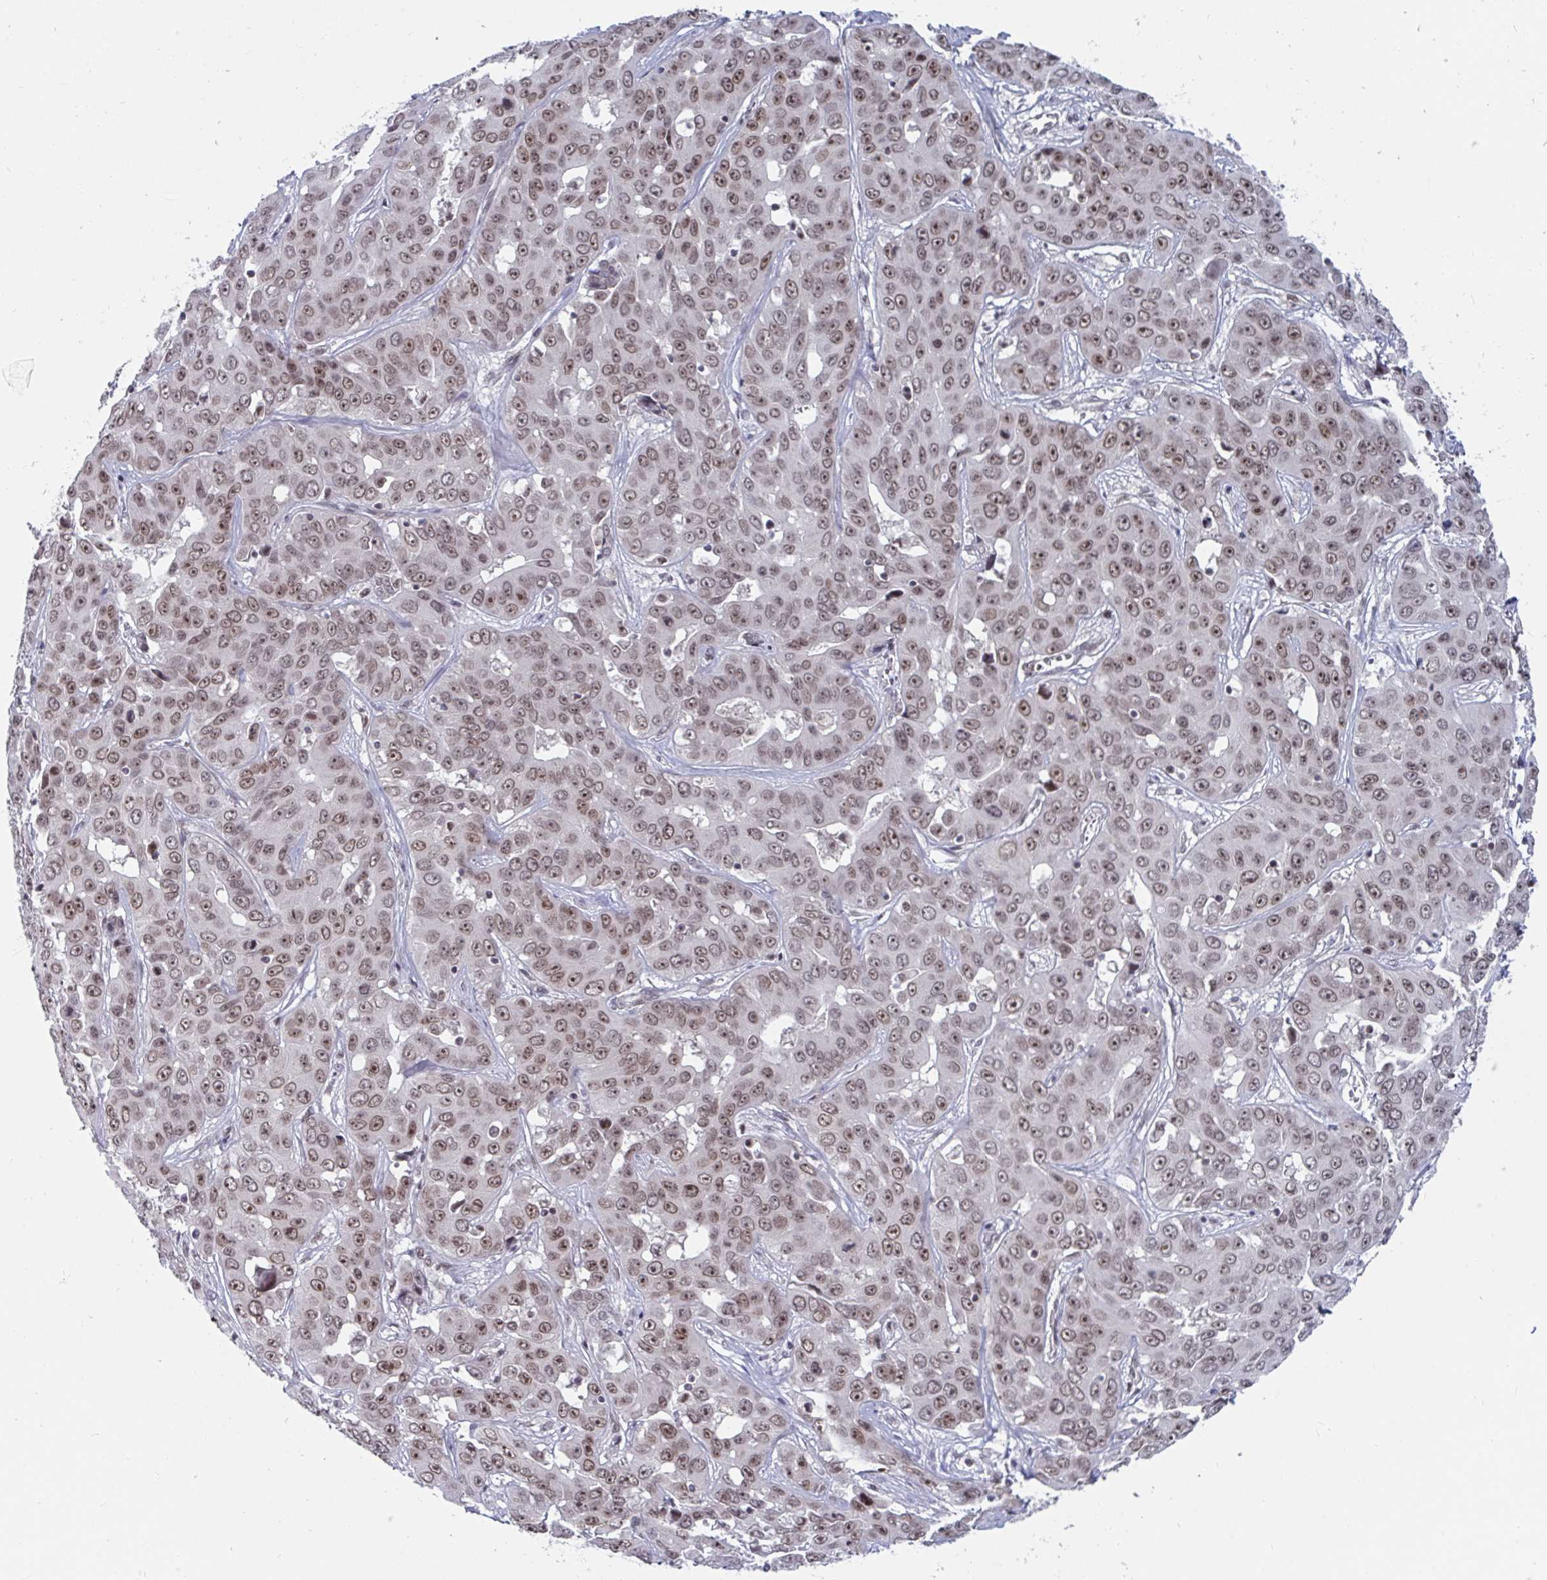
{"staining": {"intensity": "weak", "quantity": ">75%", "location": "nuclear"}, "tissue": "liver cancer", "cell_type": "Tumor cells", "image_type": "cancer", "snomed": [{"axis": "morphology", "description": "Cholangiocarcinoma"}, {"axis": "topography", "description": "Liver"}], "caption": "Immunohistochemistry (IHC) micrograph of neoplastic tissue: cholangiocarcinoma (liver) stained using immunohistochemistry shows low levels of weak protein expression localized specifically in the nuclear of tumor cells, appearing as a nuclear brown color.", "gene": "TRIP12", "patient": {"sex": "female", "age": 52}}